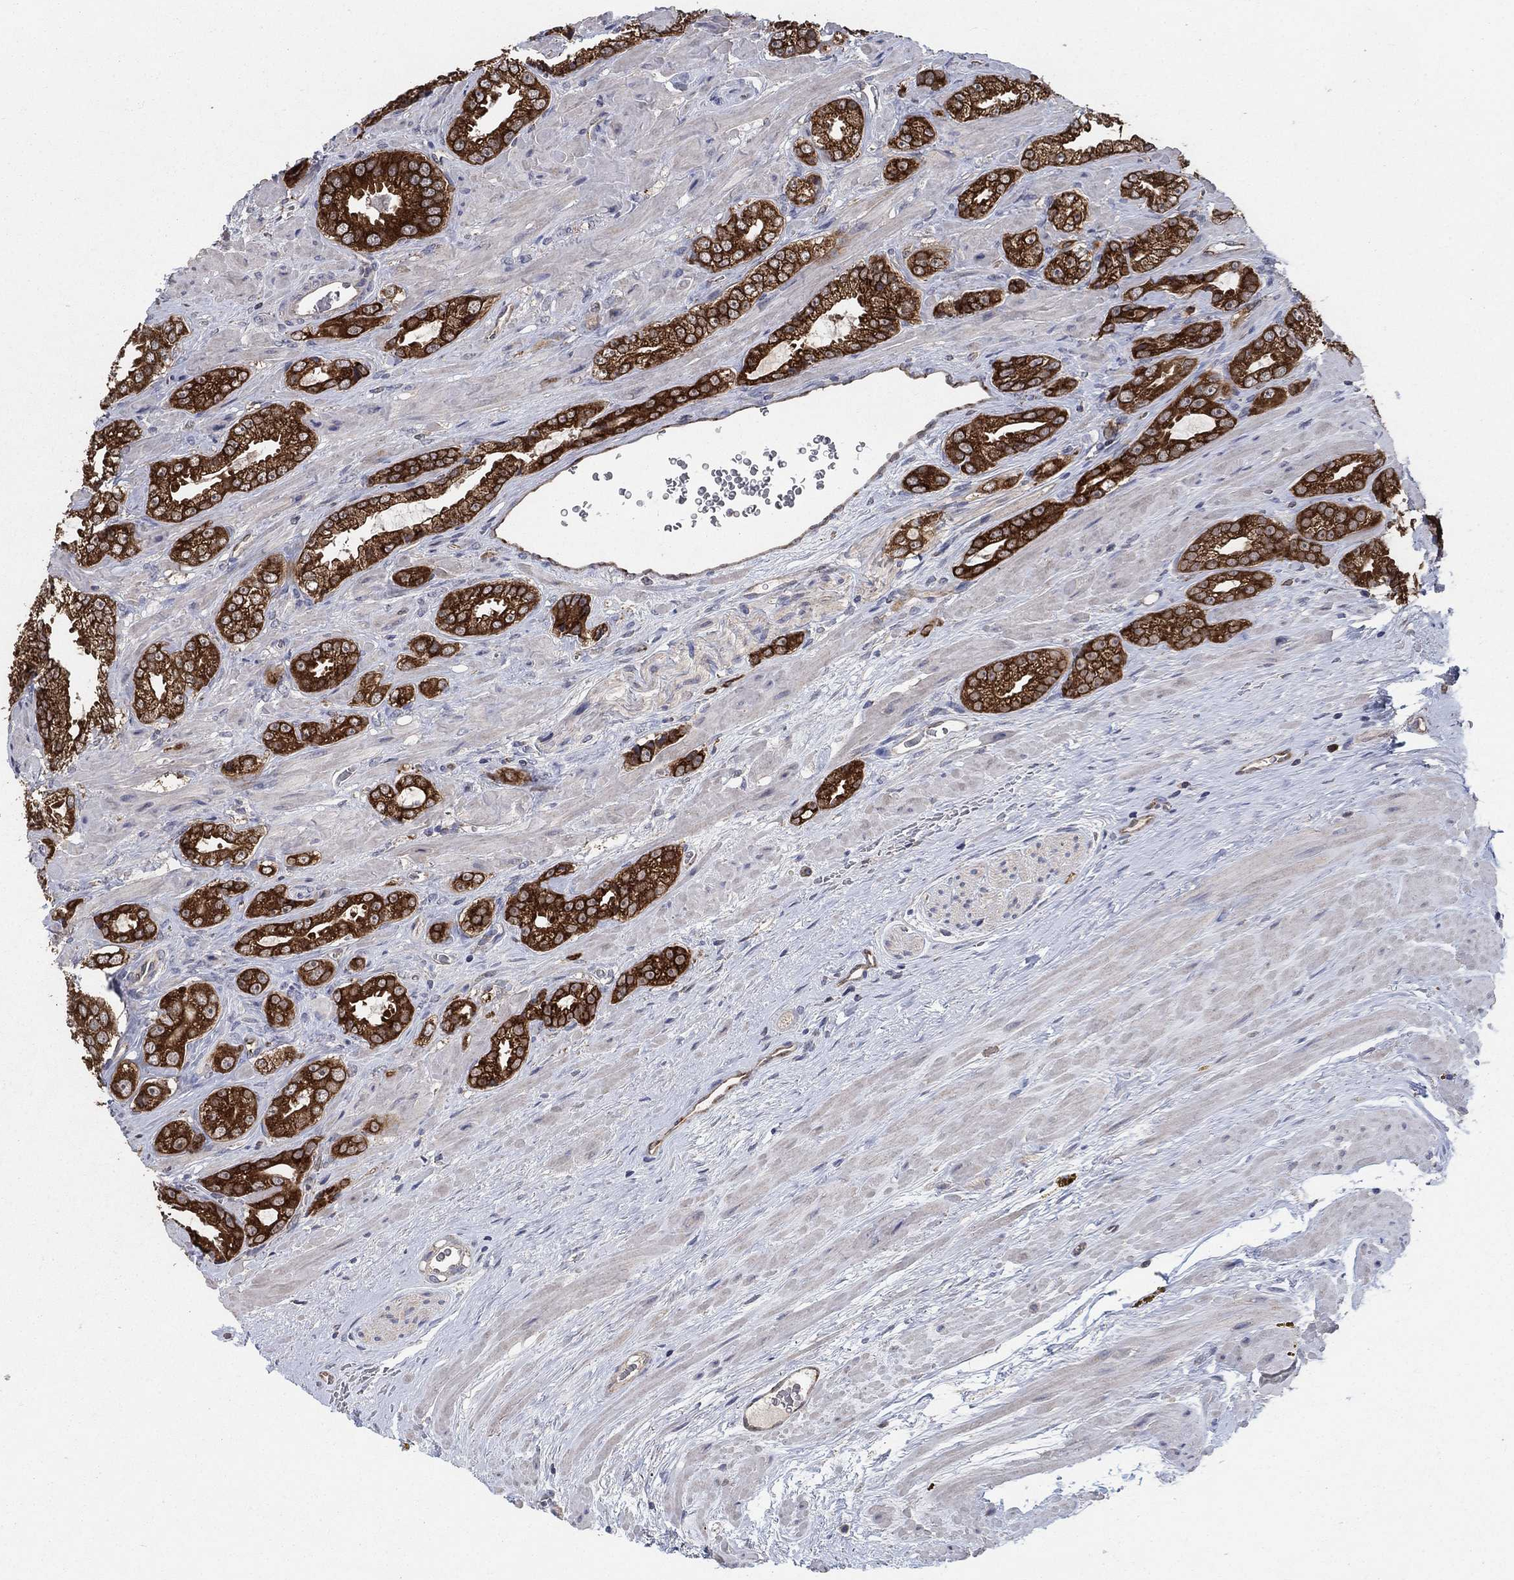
{"staining": {"intensity": "strong", "quantity": ">75%", "location": "cytoplasmic/membranous"}, "tissue": "prostate cancer", "cell_type": "Tumor cells", "image_type": "cancer", "snomed": [{"axis": "morphology", "description": "Adenocarcinoma, NOS"}, {"axis": "topography", "description": "Prostate"}], "caption": "Immunohistochemical staining of prostate cancer (adenocarcinoma) displays high levels of strong cytoplasmic/membranous staining in about >75% of tumor cells. Immunohistochemistry stains the protein of interest in brown and the nuclei are stained blue.", "gene": "HID1", "patient": {"sex": "male", "age": 67}}